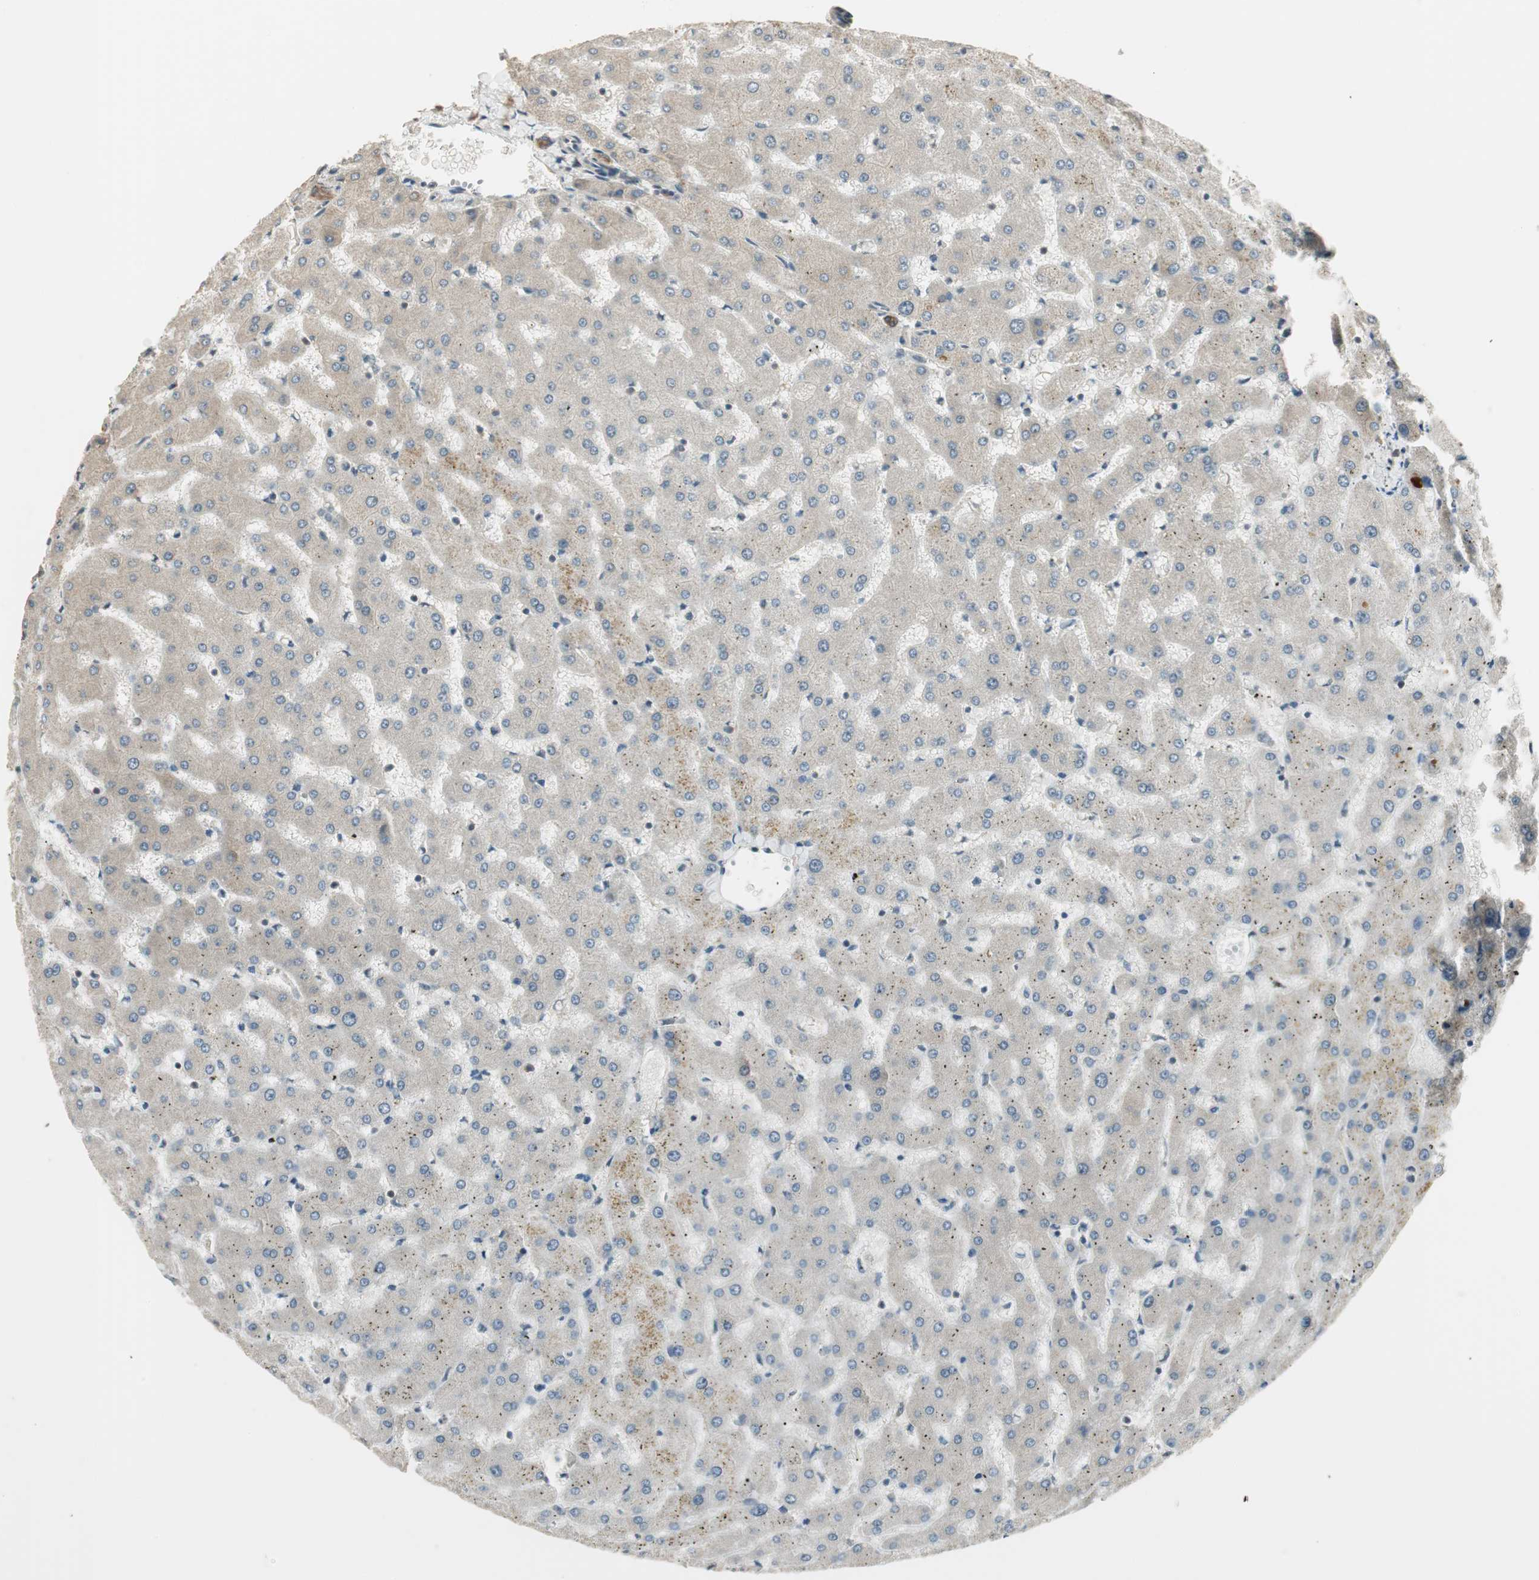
{"staining": {"intensity": "moderate", "quantity": ">75%", "location": "cytoplasmic/membranous"}, "tissue": "liver", "cell_type": "Cholangiocytes", "image_type": "normal", "snomed": [{"axis": "morphology", "description": "Normal tissue, NOS"}, {"axis": "topography", "description": "Liver"}], "caption": "An immunohistochemistry histopathology image of benign tissue is shown. Protein staining in brown shows moderate cytoplasmic/membranous positivity in liver within cholangiocytes.", "gene": "PFDN5", "patient": {"sex": "female", "age": 63}}